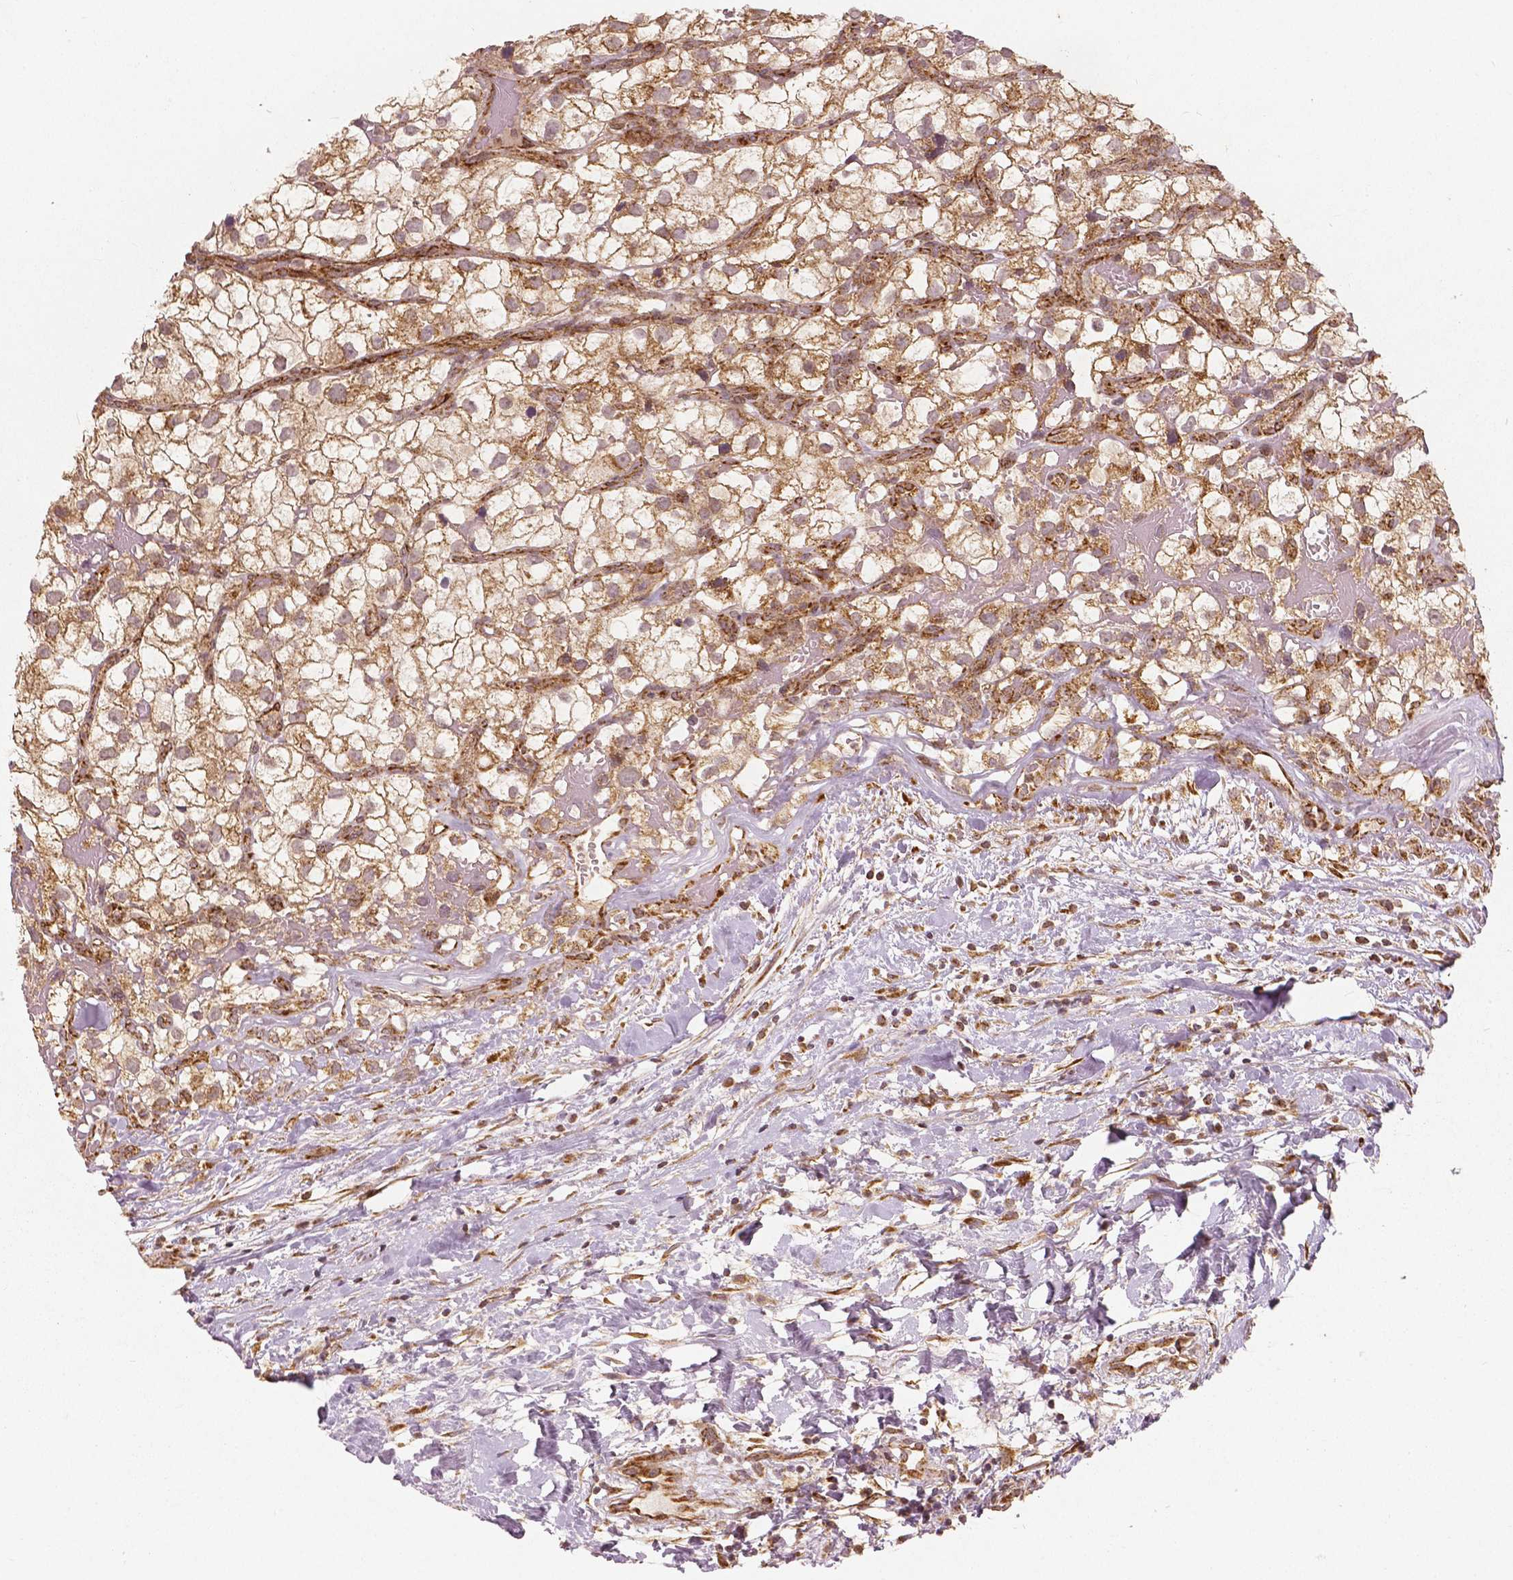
{"staining": {"intensity": "moderate", "quantity": ">75%", "location": "cytoplasmic/membranous"}, "tissue": "renal cancer", "cell_type": "Tumor cells", "image_type": "cancer", "snomed": [{"axis": "morphology", "description": "Adenocarcinoma, NOS"}, {"axis": "topography", "description": "Kidney"}], "caption": "Renal cancer stained with IHC displays moderate cytoplasmic/membranous expression in approximately >75% of tumor cells.", "gene": "PGAM5", "patient": {"sex": "male", "age": 59}}